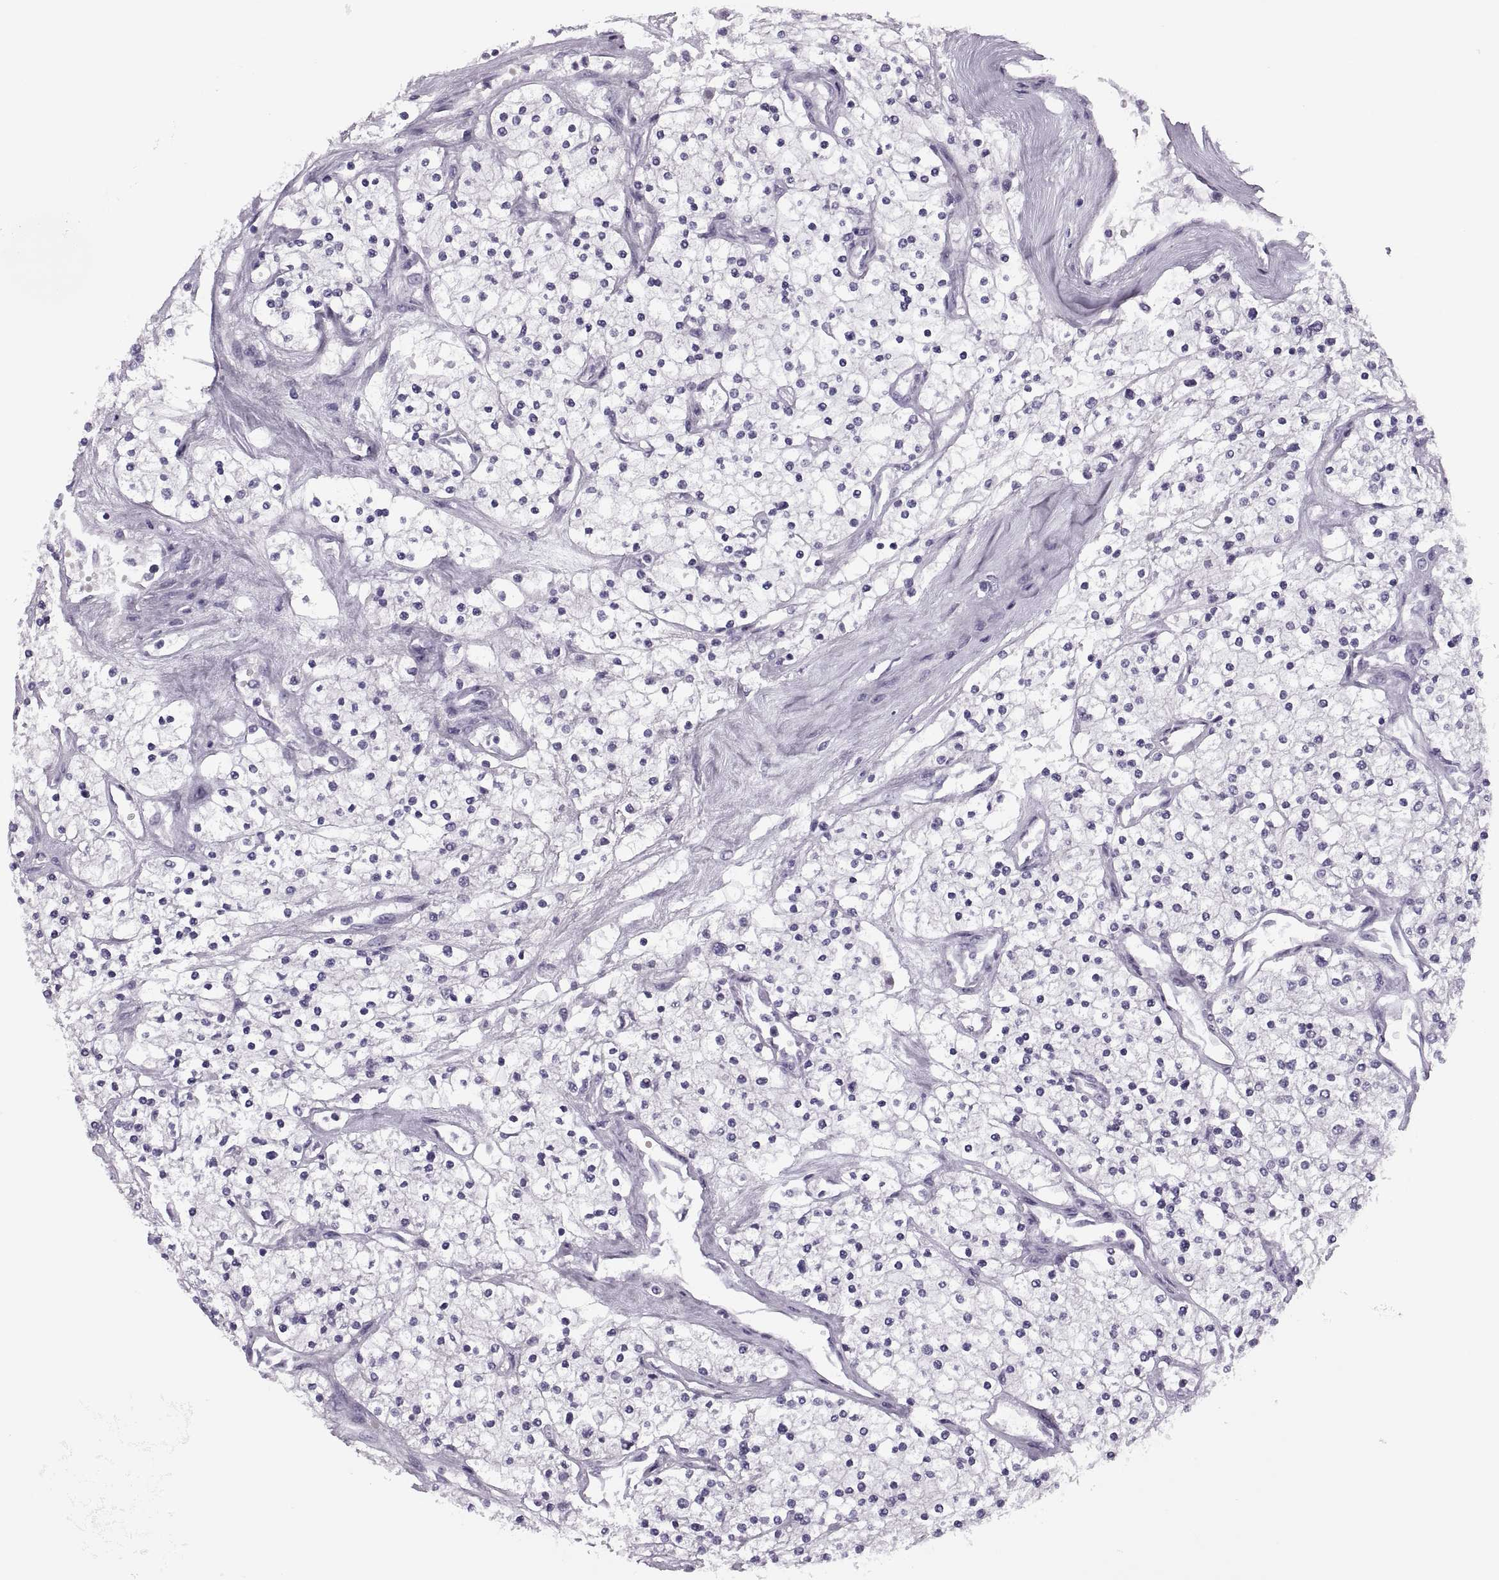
{"staining": {"intensity": "negative", "quantity": "none", "location": "none"}, "tissue": "renal cancer", "cell_type": "Tumor cells", "image_type": "cancer", "snomed": [{"axis": "morphology", "description": "Adenocarcinoma, NOS"}, {"axis": "topography", "description": "Kidney"}], "caption": "Immunohistochemical staining of renal adenocarcinoma demonstrates no significant staining in tumor cells.", "gene": "PRSS54", "patient": {"sex": "male", "age": 80}}